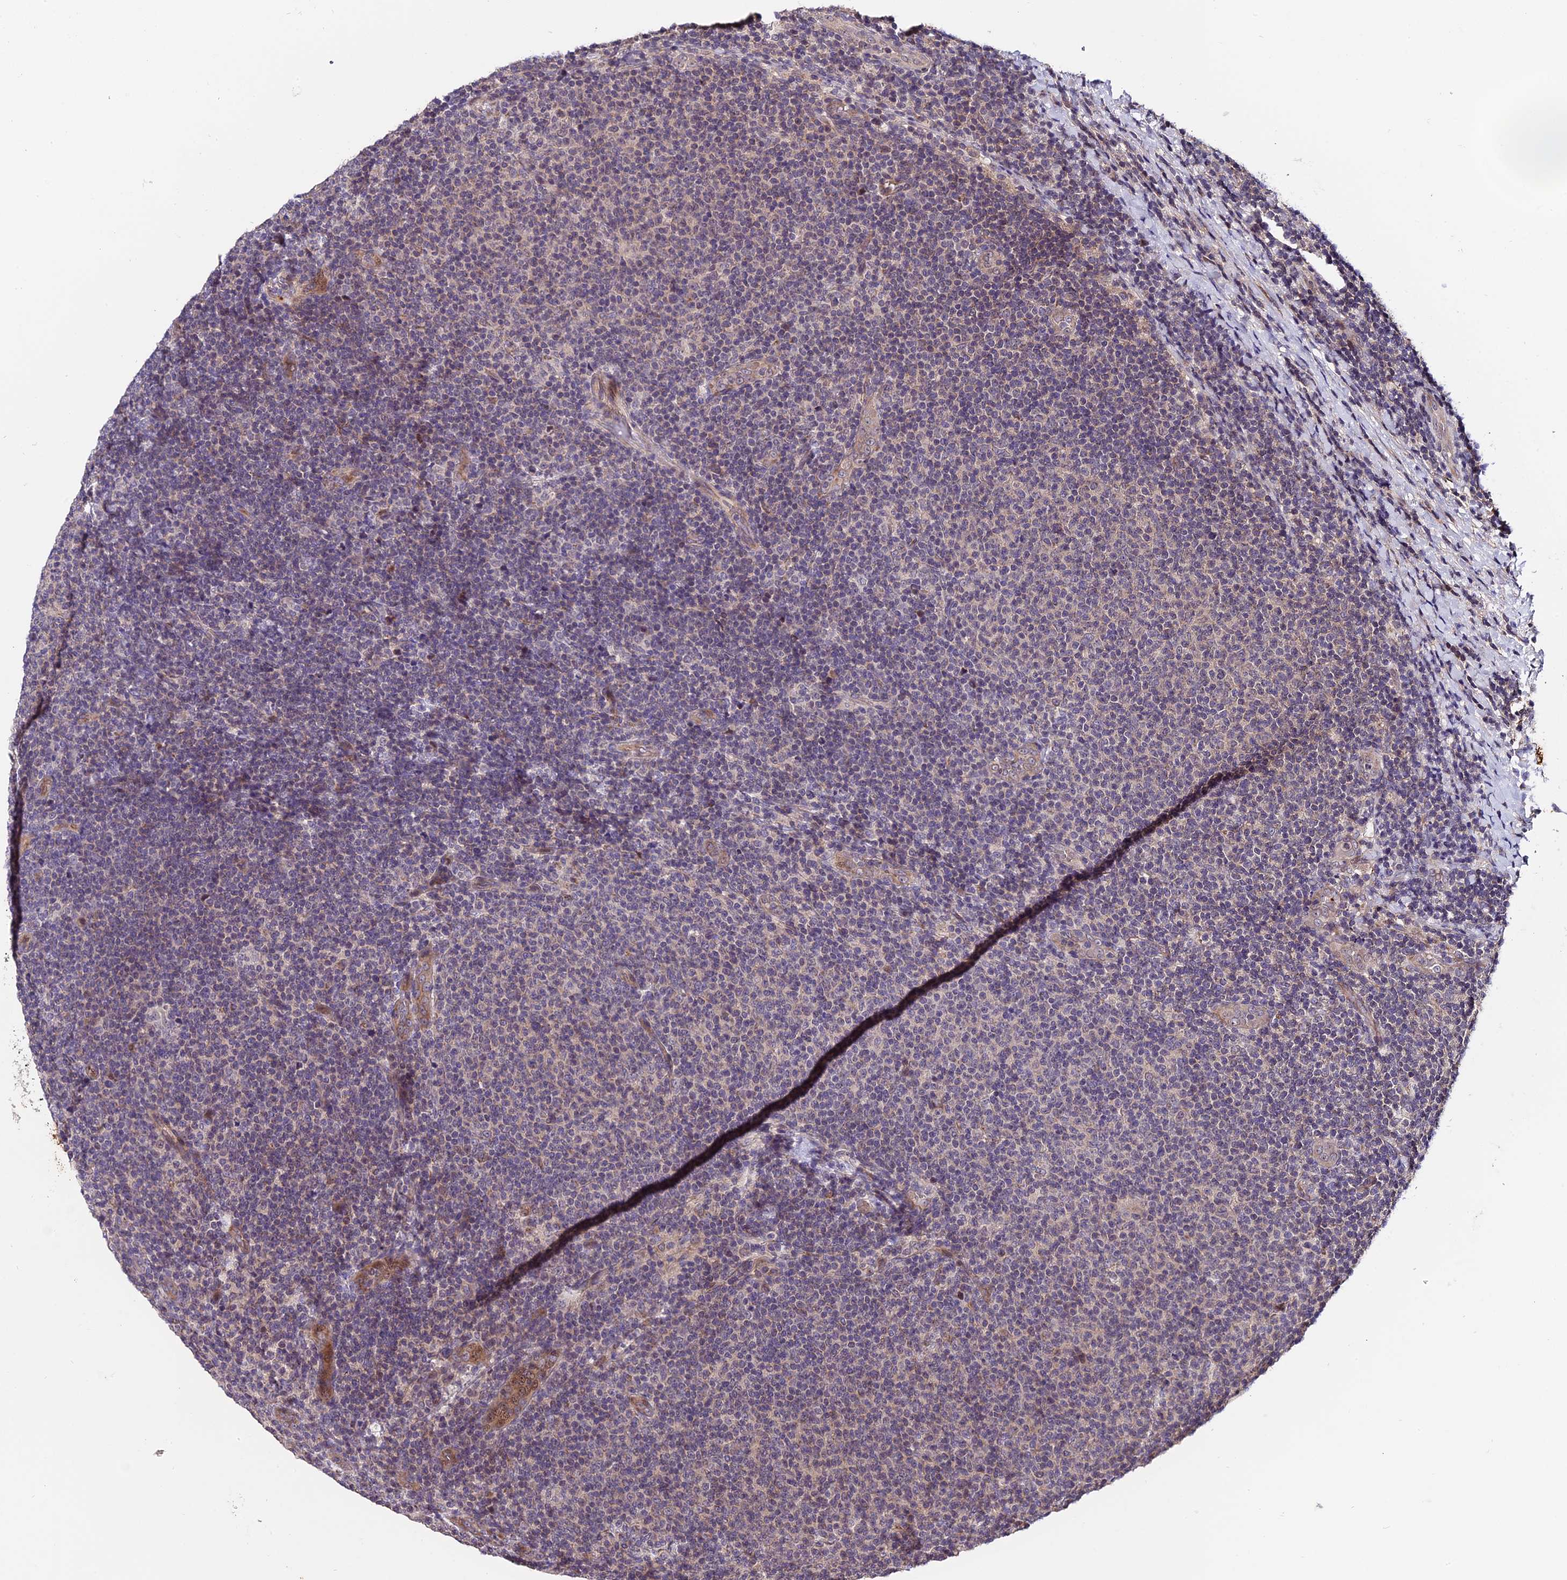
{"staining": {"intensity": "weak", "quantity": "<25%", "location": "nuclear"}, "tissue": "lymphoma", "cell_type": "Tumor cells", "image_type": "cancer", "snomed": [{"axis": "morphology", "description": "Malignant lymphoma, non-Hodgkin's type, Low grade"}, {"axis": "topography", "description": "Lymph node"}], "caption": "A high-resolution micrograph shows immunohistochemistry (IHC) staining of lymphoma, which displays no significant staining in tumor cells.", "gene": "TRMT1", "patient": {"sex": "male", "age": 66}}